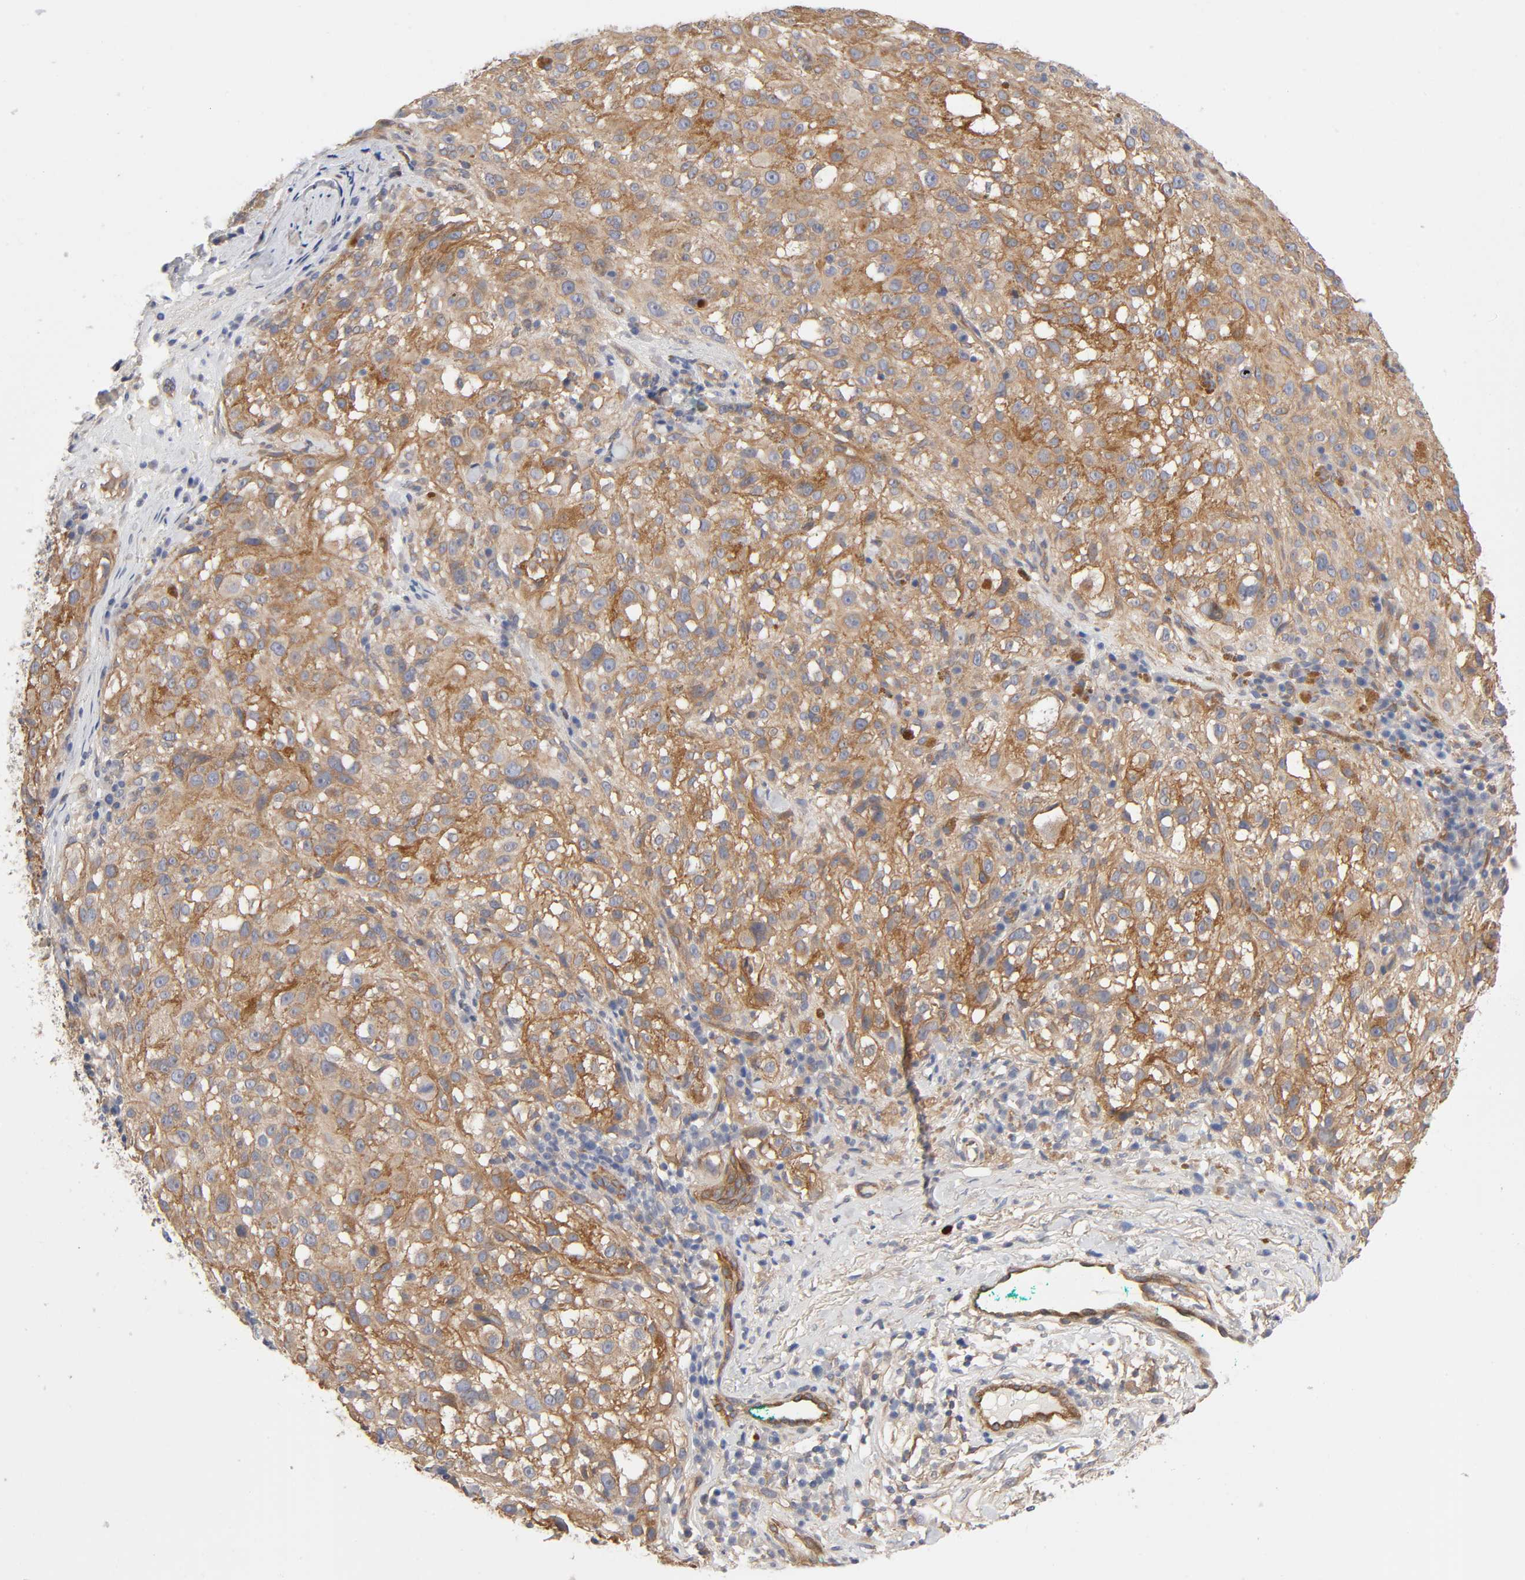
{"staining": {"intensity": "moderate", "quantity": ">75%", "location": "cytoplasmic/membranous"}, "tissue": "melanoma", "cell_type": "Tumor cells", "image_type": "cancer", "snomed": [{"axis": "morphology", "description": "Necrosis, NOS"}, {"axis": "morphology", "description": "Malignant melanoma, NOS"}, {"axis": "topography", "description": "Skin"}], "caption": "The immunohistochemical stain highlights moderate cytoplasmic/membranous expression in tumor cells of melanoma tissue.", "gene": "RAB13", "patient": {"sex": "female", "age": 87}}